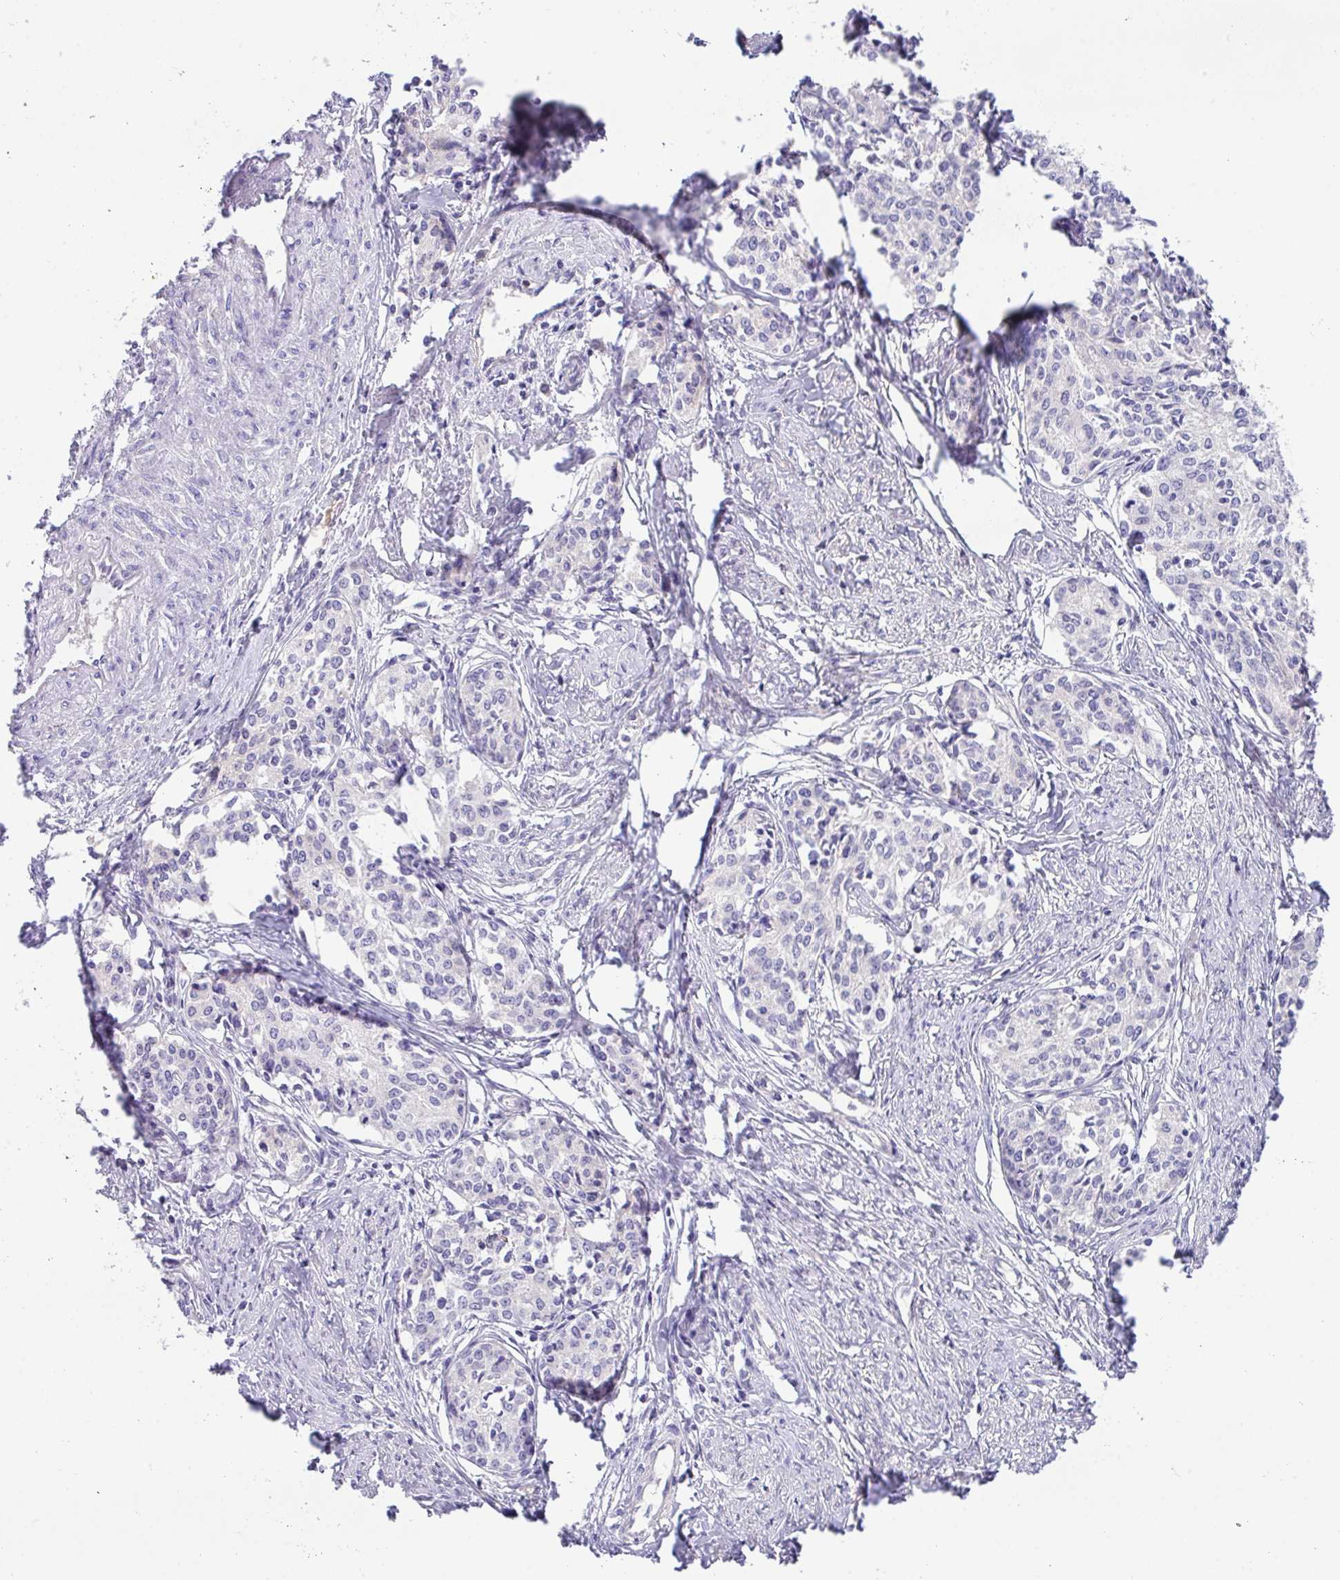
{"staining": {"intensity": "negative", "quantity": "none", "location": "none"}, "tissue": "cervical cancer", "cell_type": "Tumor cells", "image_type": "cancer", "snomed": [{"axis": "morphology", "description": "Squamous cell carcinoma, NOS"}, {"axis": "morphology", "description": "Adenocarcinoma, NOS"}, {"axis": "topography", "description": "Cervix"}], "caption": "The immunohistochemistry (IHC) histopathology image has no significant positivity in tumor cells of cervical cancer (squamous cell carcinoma) tissue.", "gene": "DNAL1", "patient": {"sex": "female", "age": 52}}